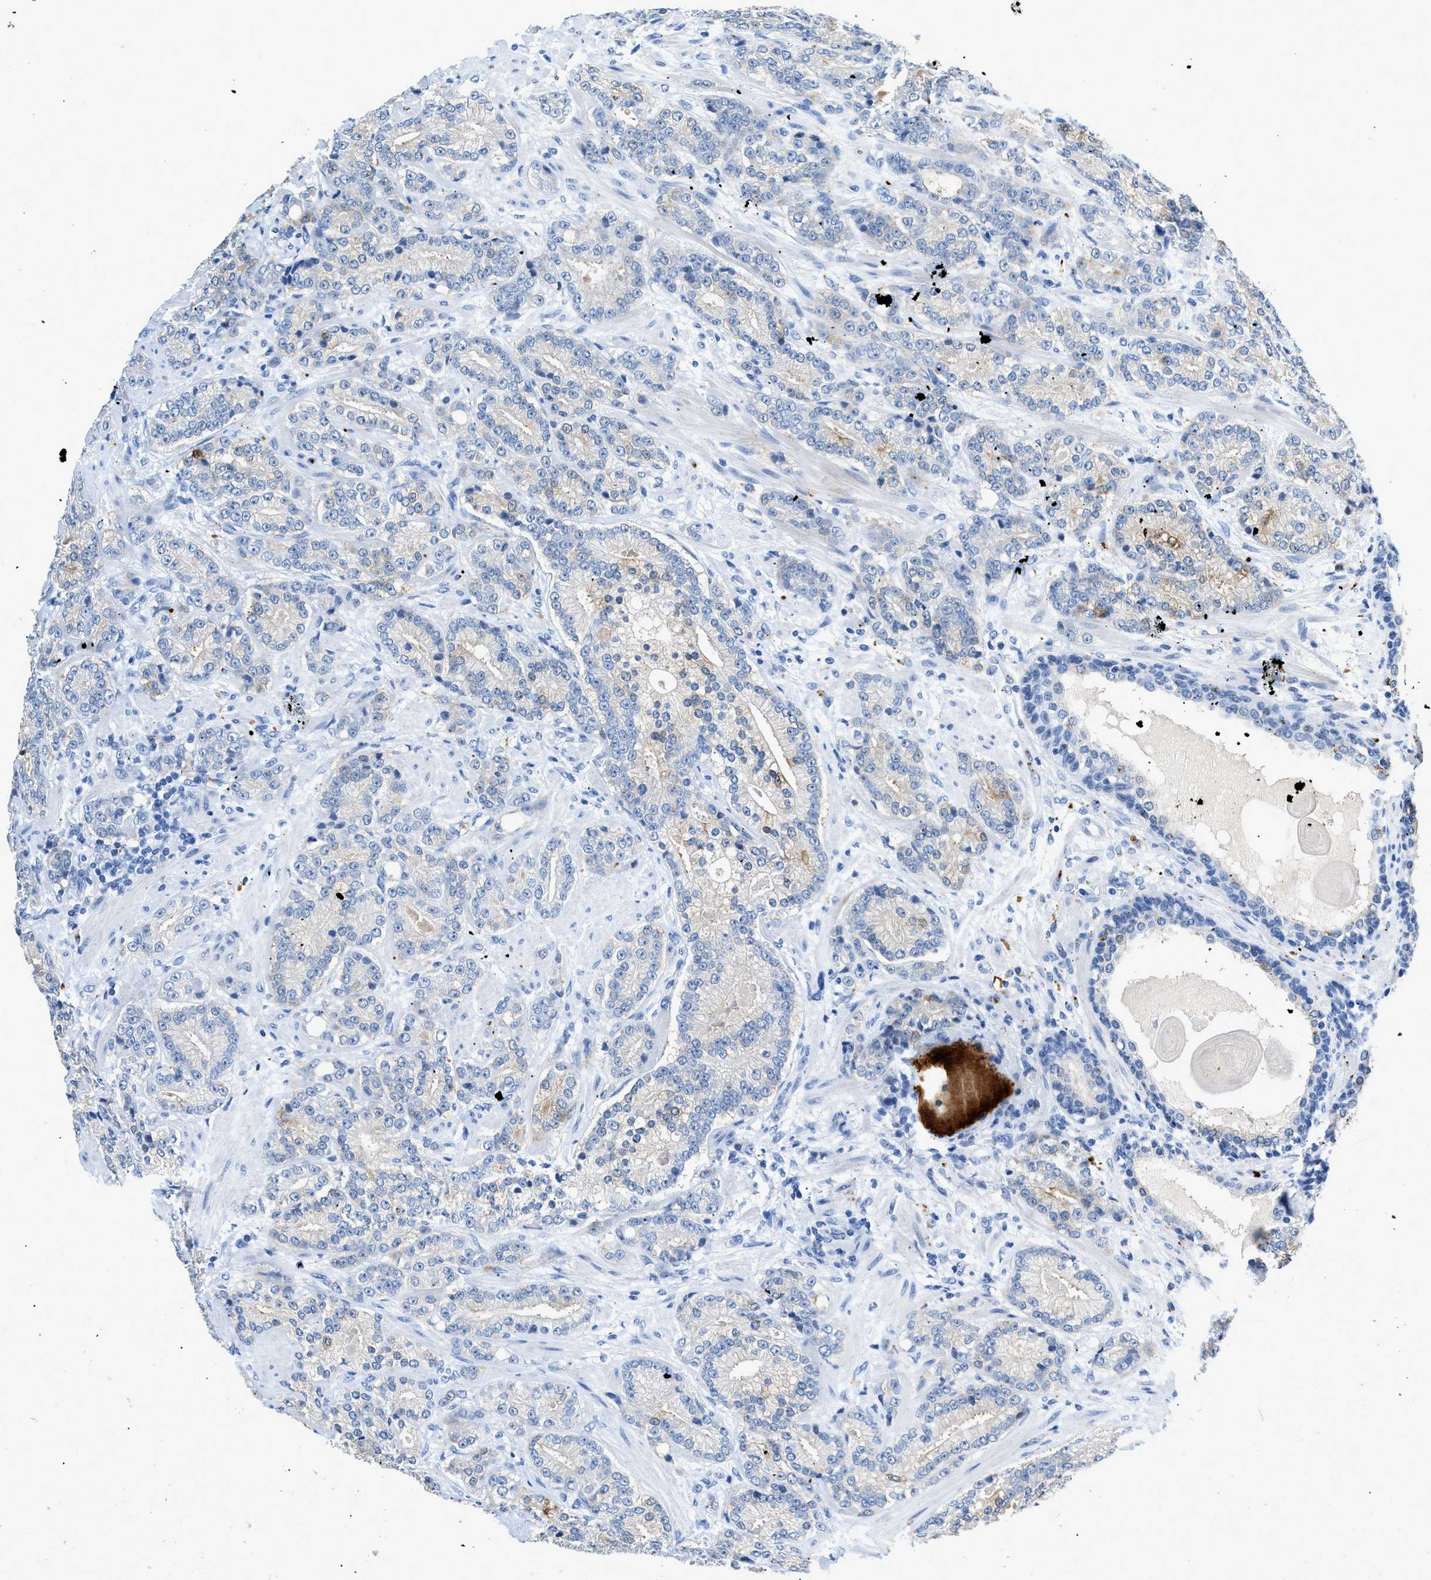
{"staining": {"intensity": "negative", "quantity": "none", "location": "none"}, "tissue": "prostate cancer", "cell_type": "Tumor cells", "image_type": "cancer", "snomed": [{"axis": "morphology", "description": "Adenocarcinoma, High grade"}, {"axis": "topography", "description": "Prostate"}], "caption": "Immunohistochemical staining of adenocarcinoma (high-grade) (prostate) displays no significant positivity in tumor cells.", "gene": "CD226", "patient": {"sex": "male", "age": 61}}